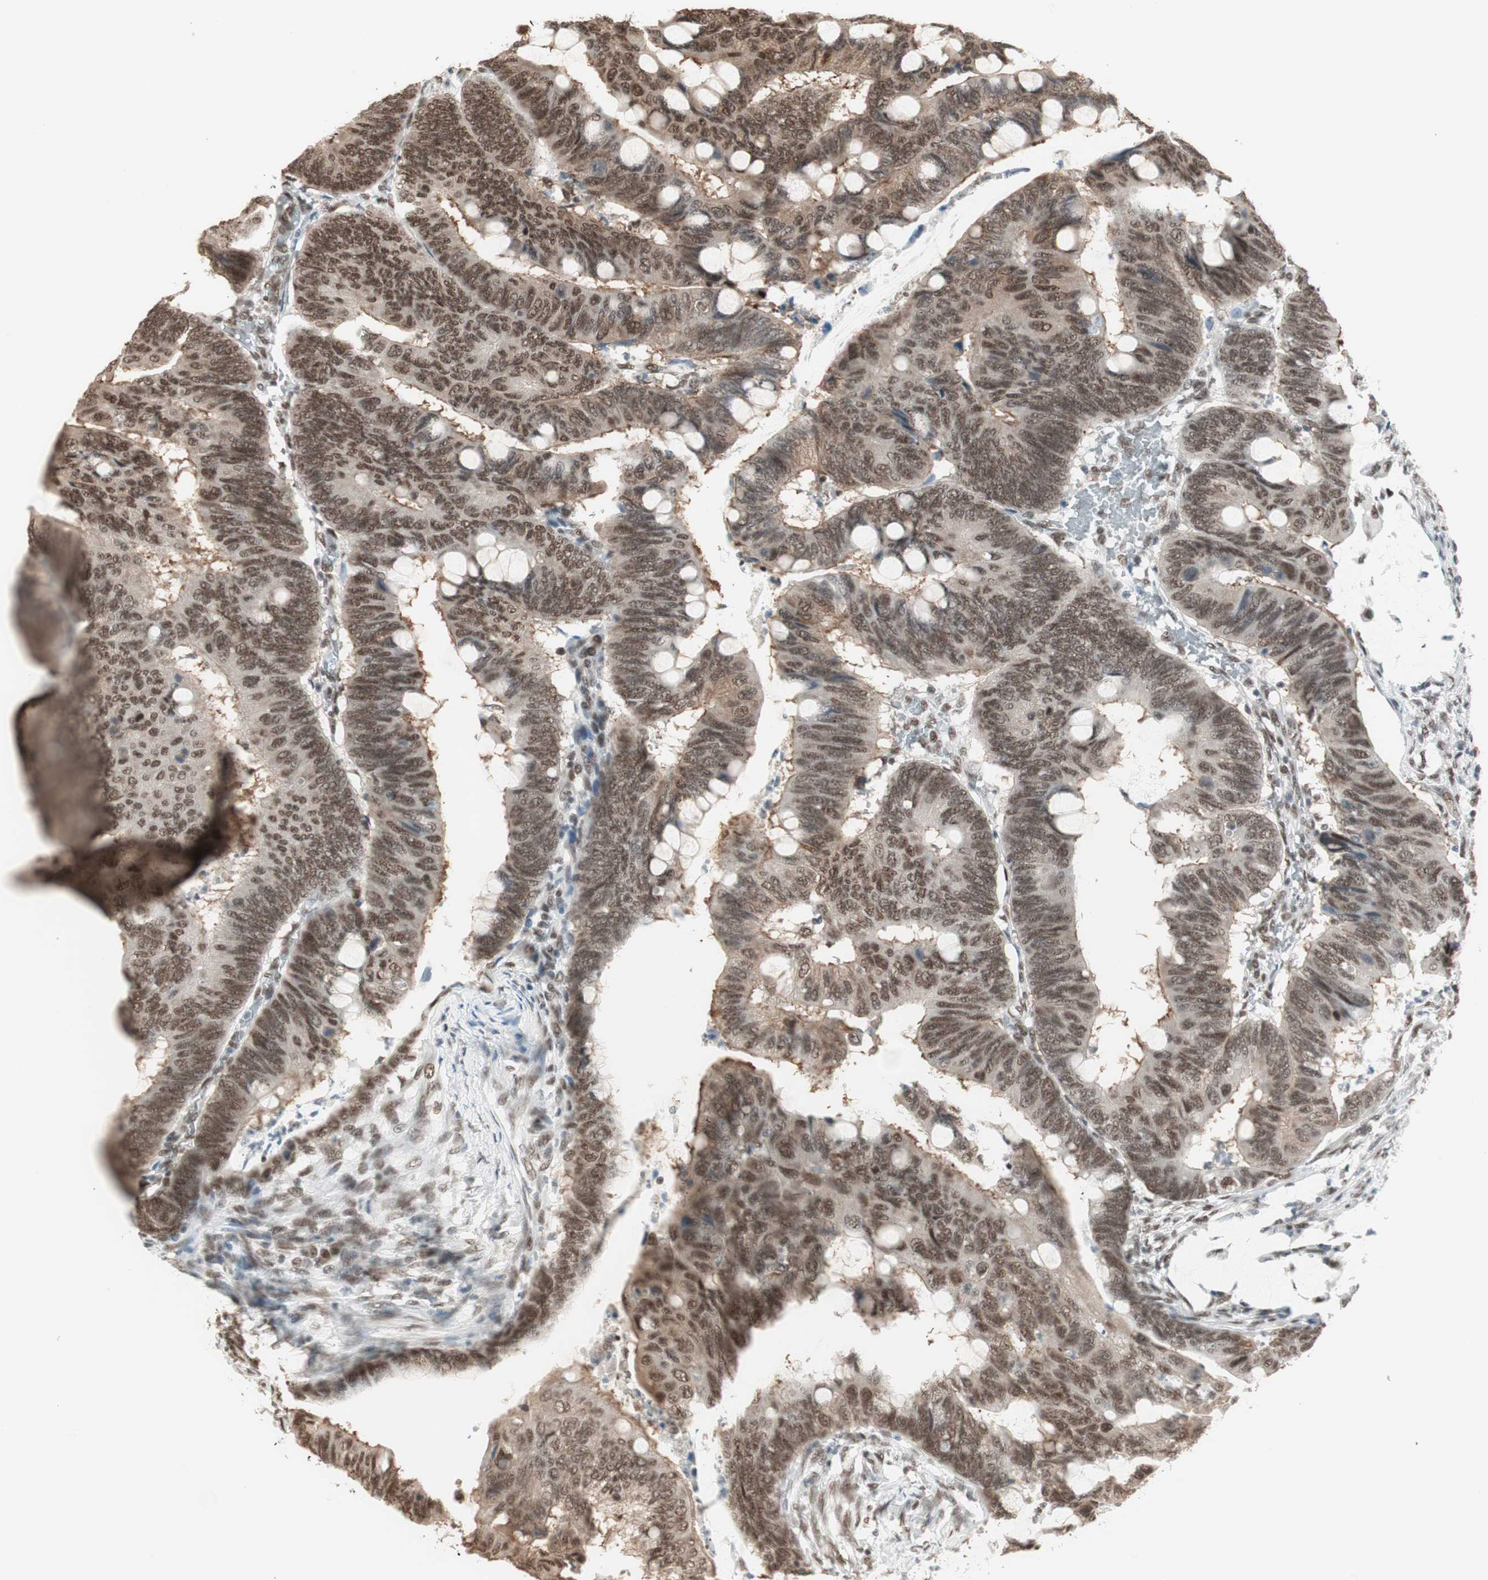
{"staining": {"intensity": "moderate", "quantity": ">75%", "location": "nuclear"}, "tissue": "colorectal cancer", "cell_type": "Tumor cells", "image_type": "cancer", "snomed": [{"axis": "morphology", "description": "Normal tissue, NOS"}, {"axis": "morphology", "description": "Adenocarcinoma, NOS"}, {"axis": "topography", "description": "Rectum"}, {"axis": "topography", "description": "Peripheral nerve tissue"}], "caption": "Brown immunohistochemical staining in colorectal adenocarcinoma exhibits moderate nuclear expression in approximately >75% of tumor cells. Using DAB (3,3'-diaminobenzidine) (brown) and hematoxylin (blue) stains, captured at high magnification using brightfield microscopy.", "gene": "SMARCE1", "patient": {"sex": "male", "age": 92}}